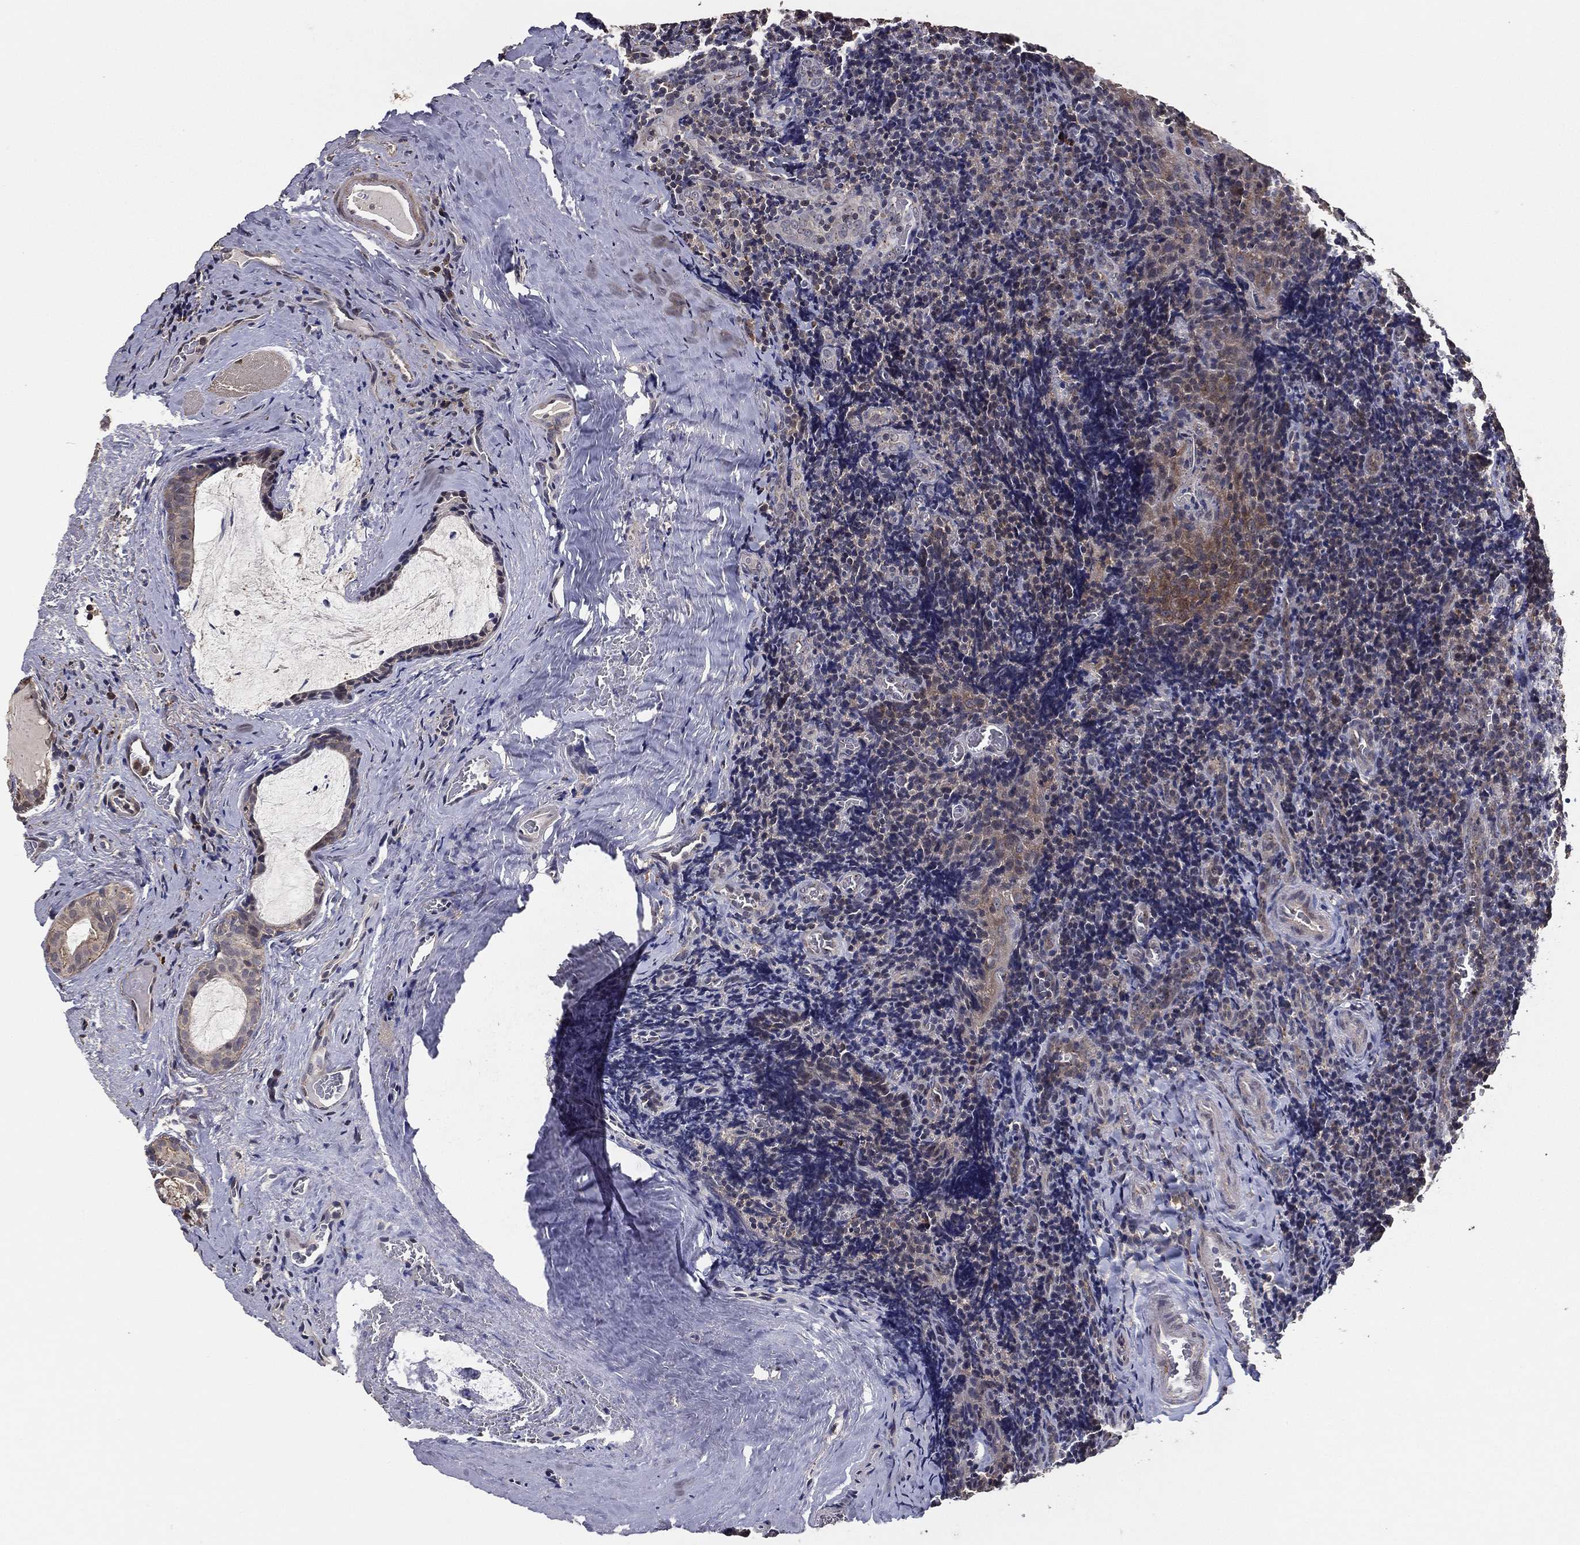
{"staining": {"intensity": "negative", "quantity": "none", "location": "none"}, "tissue": "tonsil", "cell_type": "Germinal center cells", "image_type": "normal", "snomed": [{"axis": "morphology", "description": "Normal tissue, NOS"}, {"axis": "morphology", "description": "Inflammation, NOS"}, {"axis": "topography", "description": "Tonsil"}], "caption": "A micrograph of human tonsil is negative for staining in germinal center cells. (Brightfield microscopy of DAB IHC at high magnification).", "gene": "PCNT", "patient": {"sex": "female", "age": 31}}